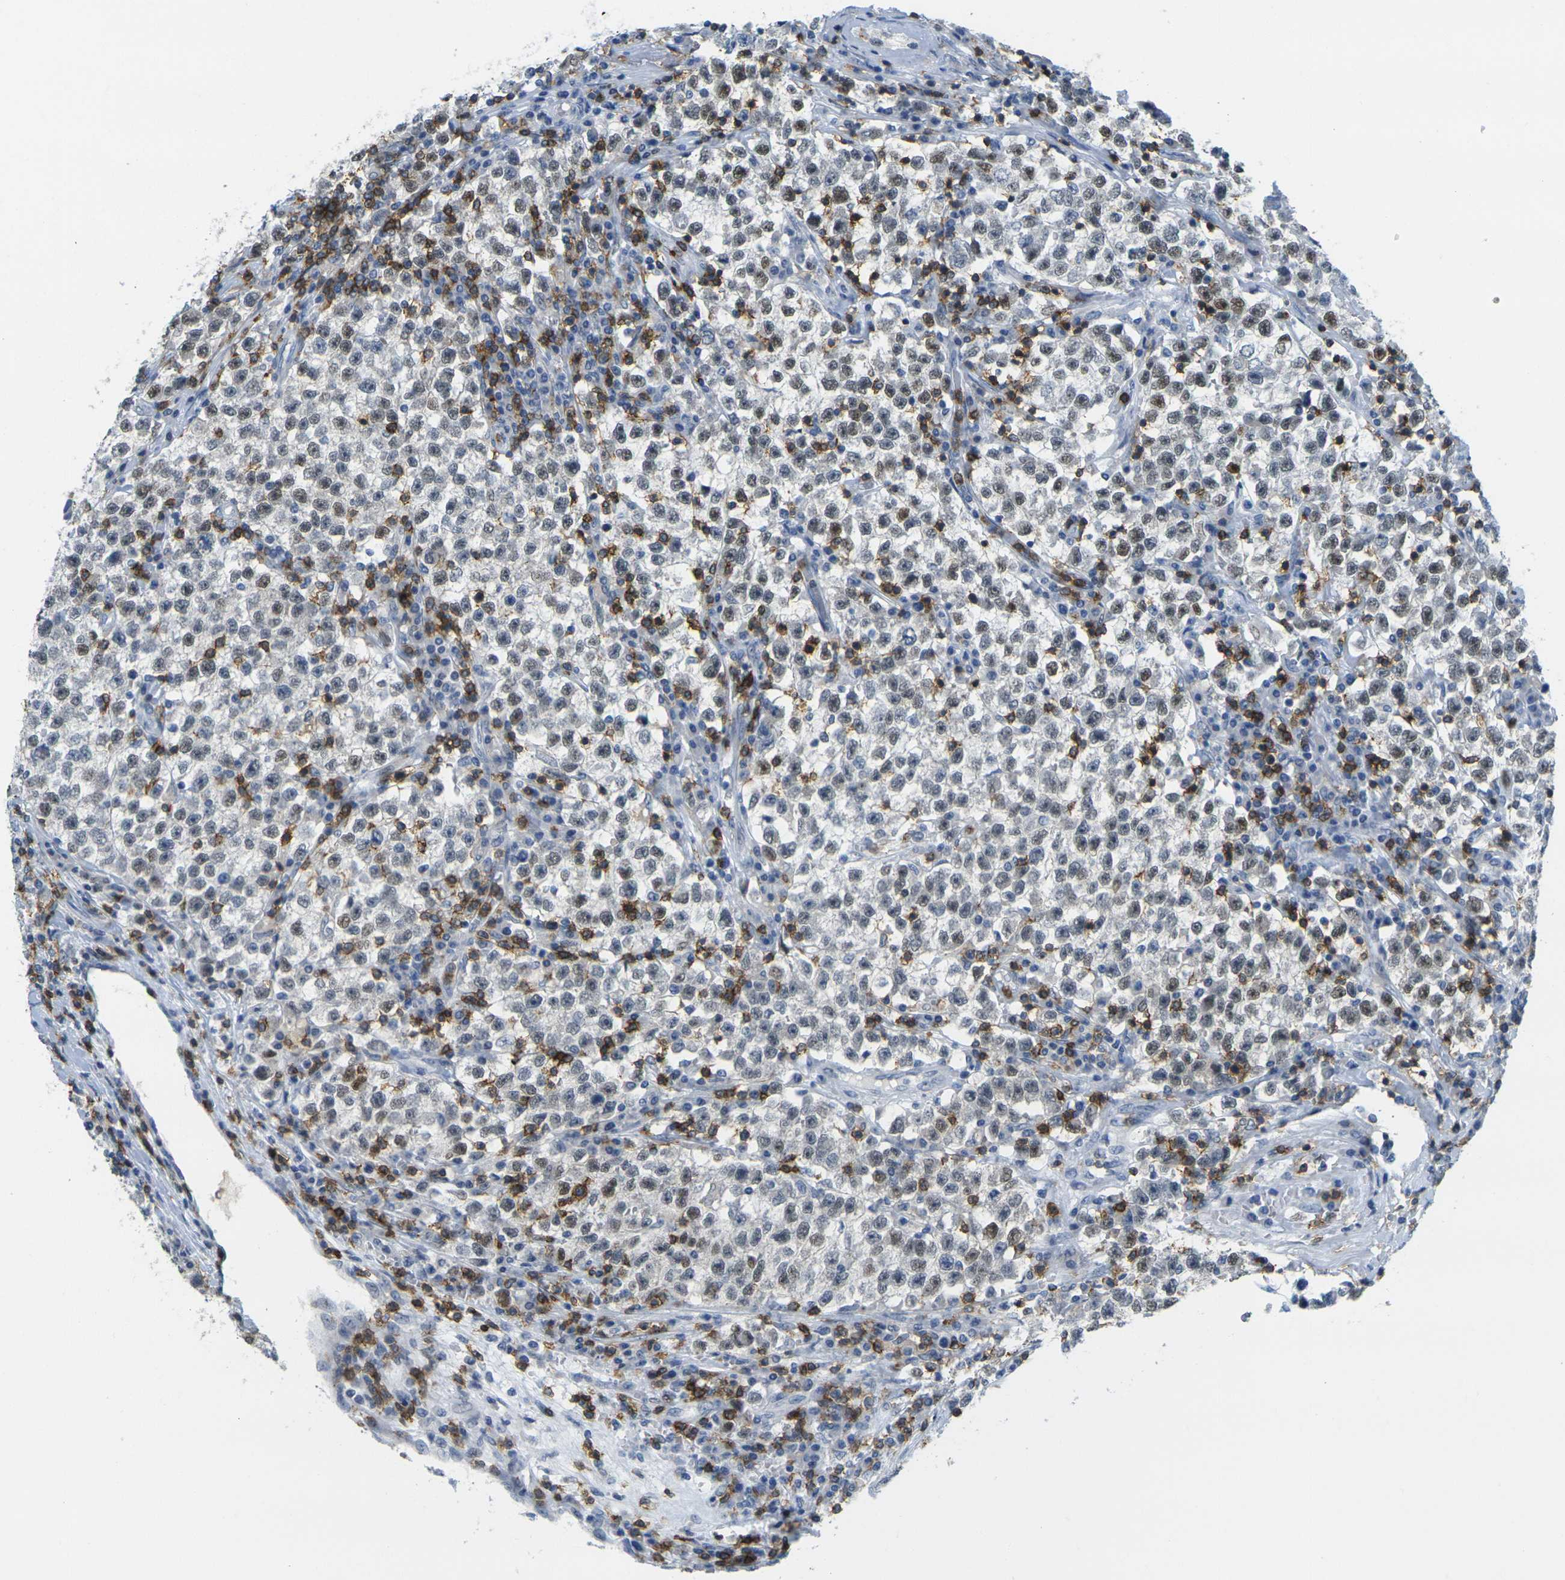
{"staining": {"intensity": "weak", "quantity": "25%-75%", "location": "nuclear"}, "tissue": "testis cancer", "cell_type": "Tumor cells", "image_type": "cancer", "snomed": [{"axis": "morphology", "description": "Seminoma, NOS"}, {"axis": "topography", "description": "Testis"}], "caption": "DAB (3,3'-diaminobenzidine) immunohistochemical staining of human seminoma (testis) shows weak nuclear protein expression in approximately 25%-75% of tumor cells.", "gene": "CD3D", "patient": {"sex": "male", "age": 22}}